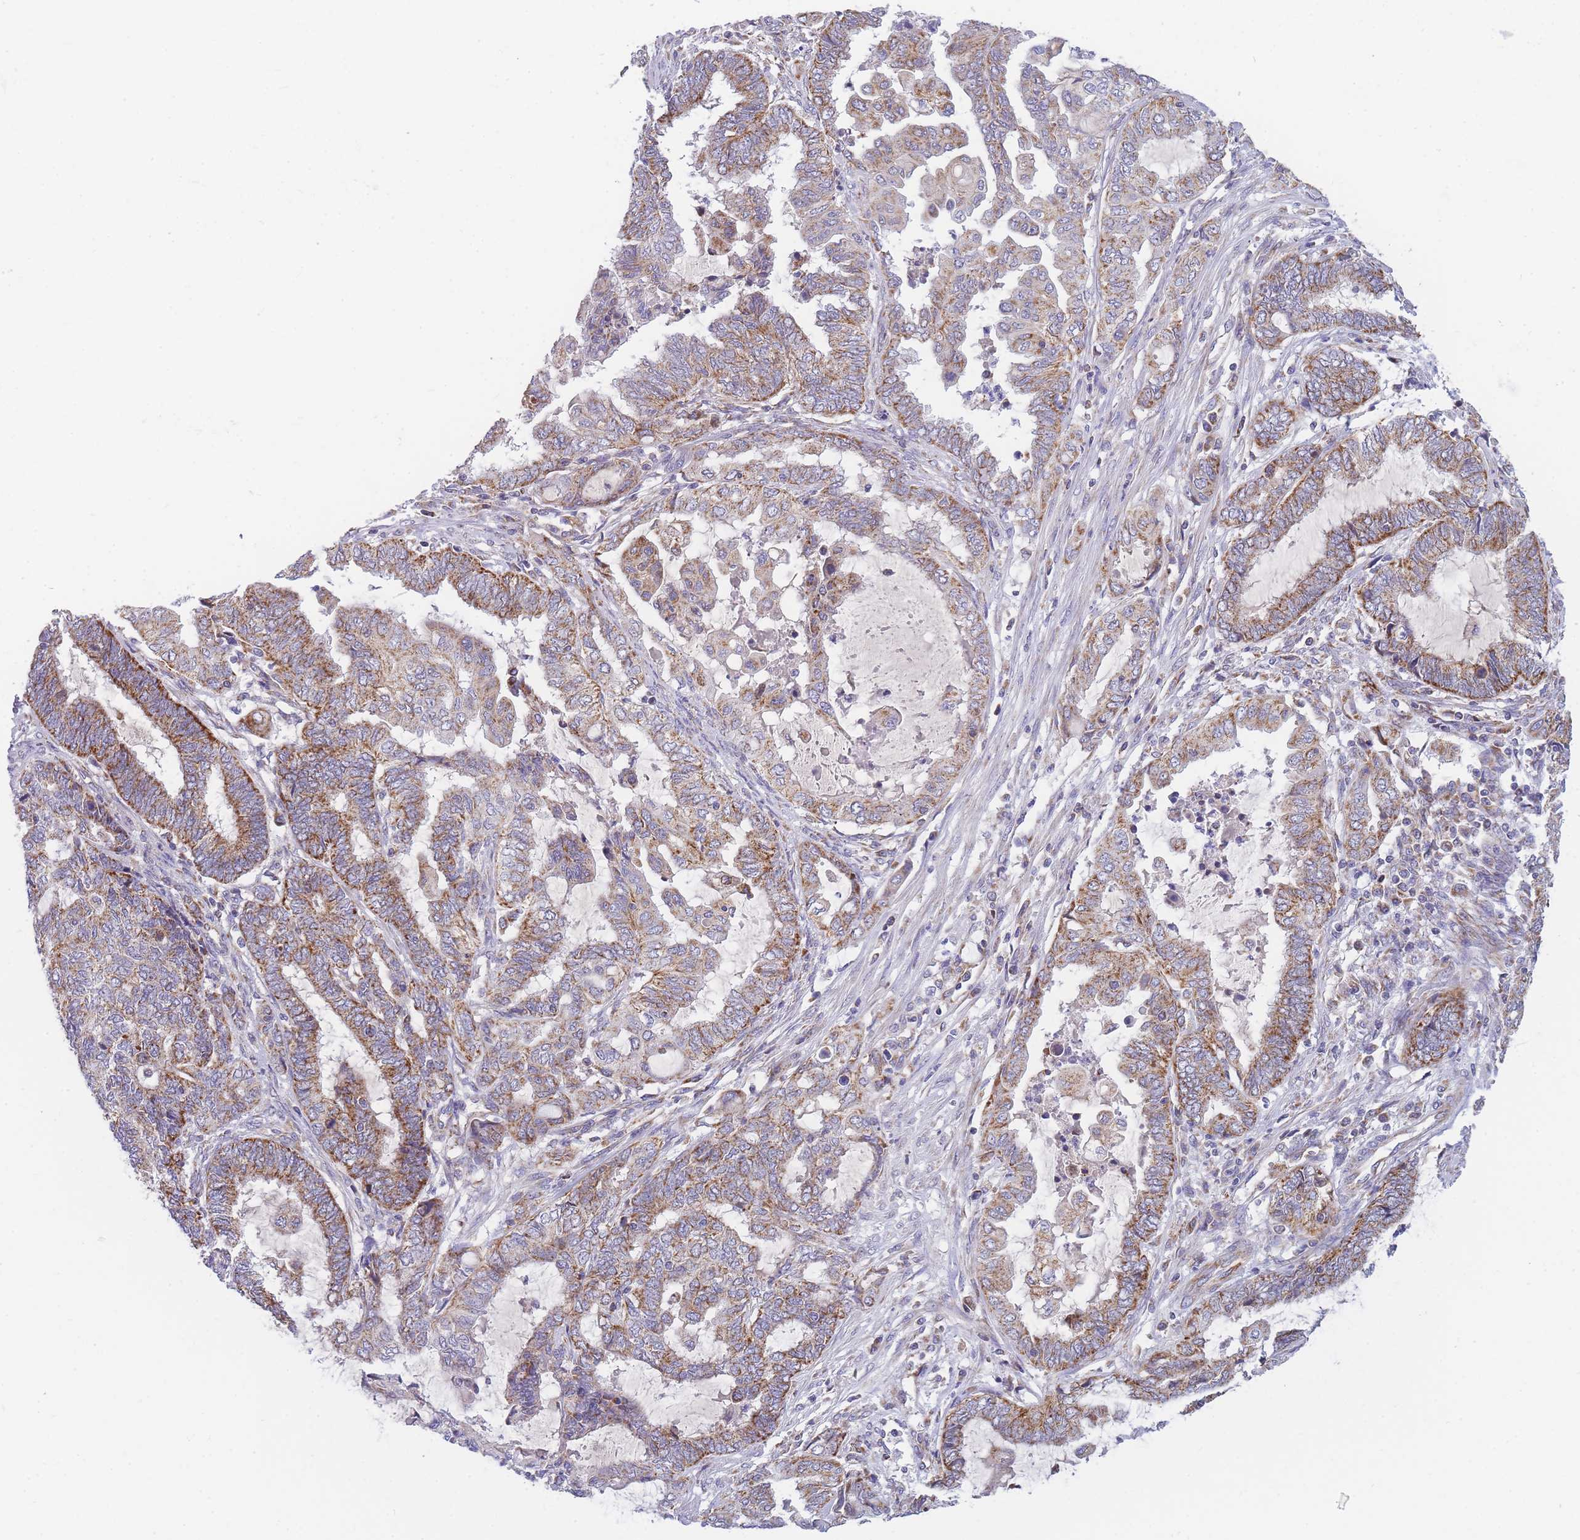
{"staining": {"intensity": "moderate", "quantity": "25%-75%", "location": "cytoplasmic/membranous"}, "tissue": "endometrial cancer", "cell_type": "Tumor cells", "image_type": "cancer", "snomed": [{"axis": "morphology", "description": "Adenocarcinoma, NOS"}, {"axis": "topography", "description": "Uterus"}, {"axis": "topography", "description": "Endometrium"}], "caption": "A brown stain shows moderate cytoplasmic/membranous expression of a protein in human endometrial adenocarcinoma tumor cells.", "gene": "MRPS11", "patient": {"sex": "female", "age": 70}}